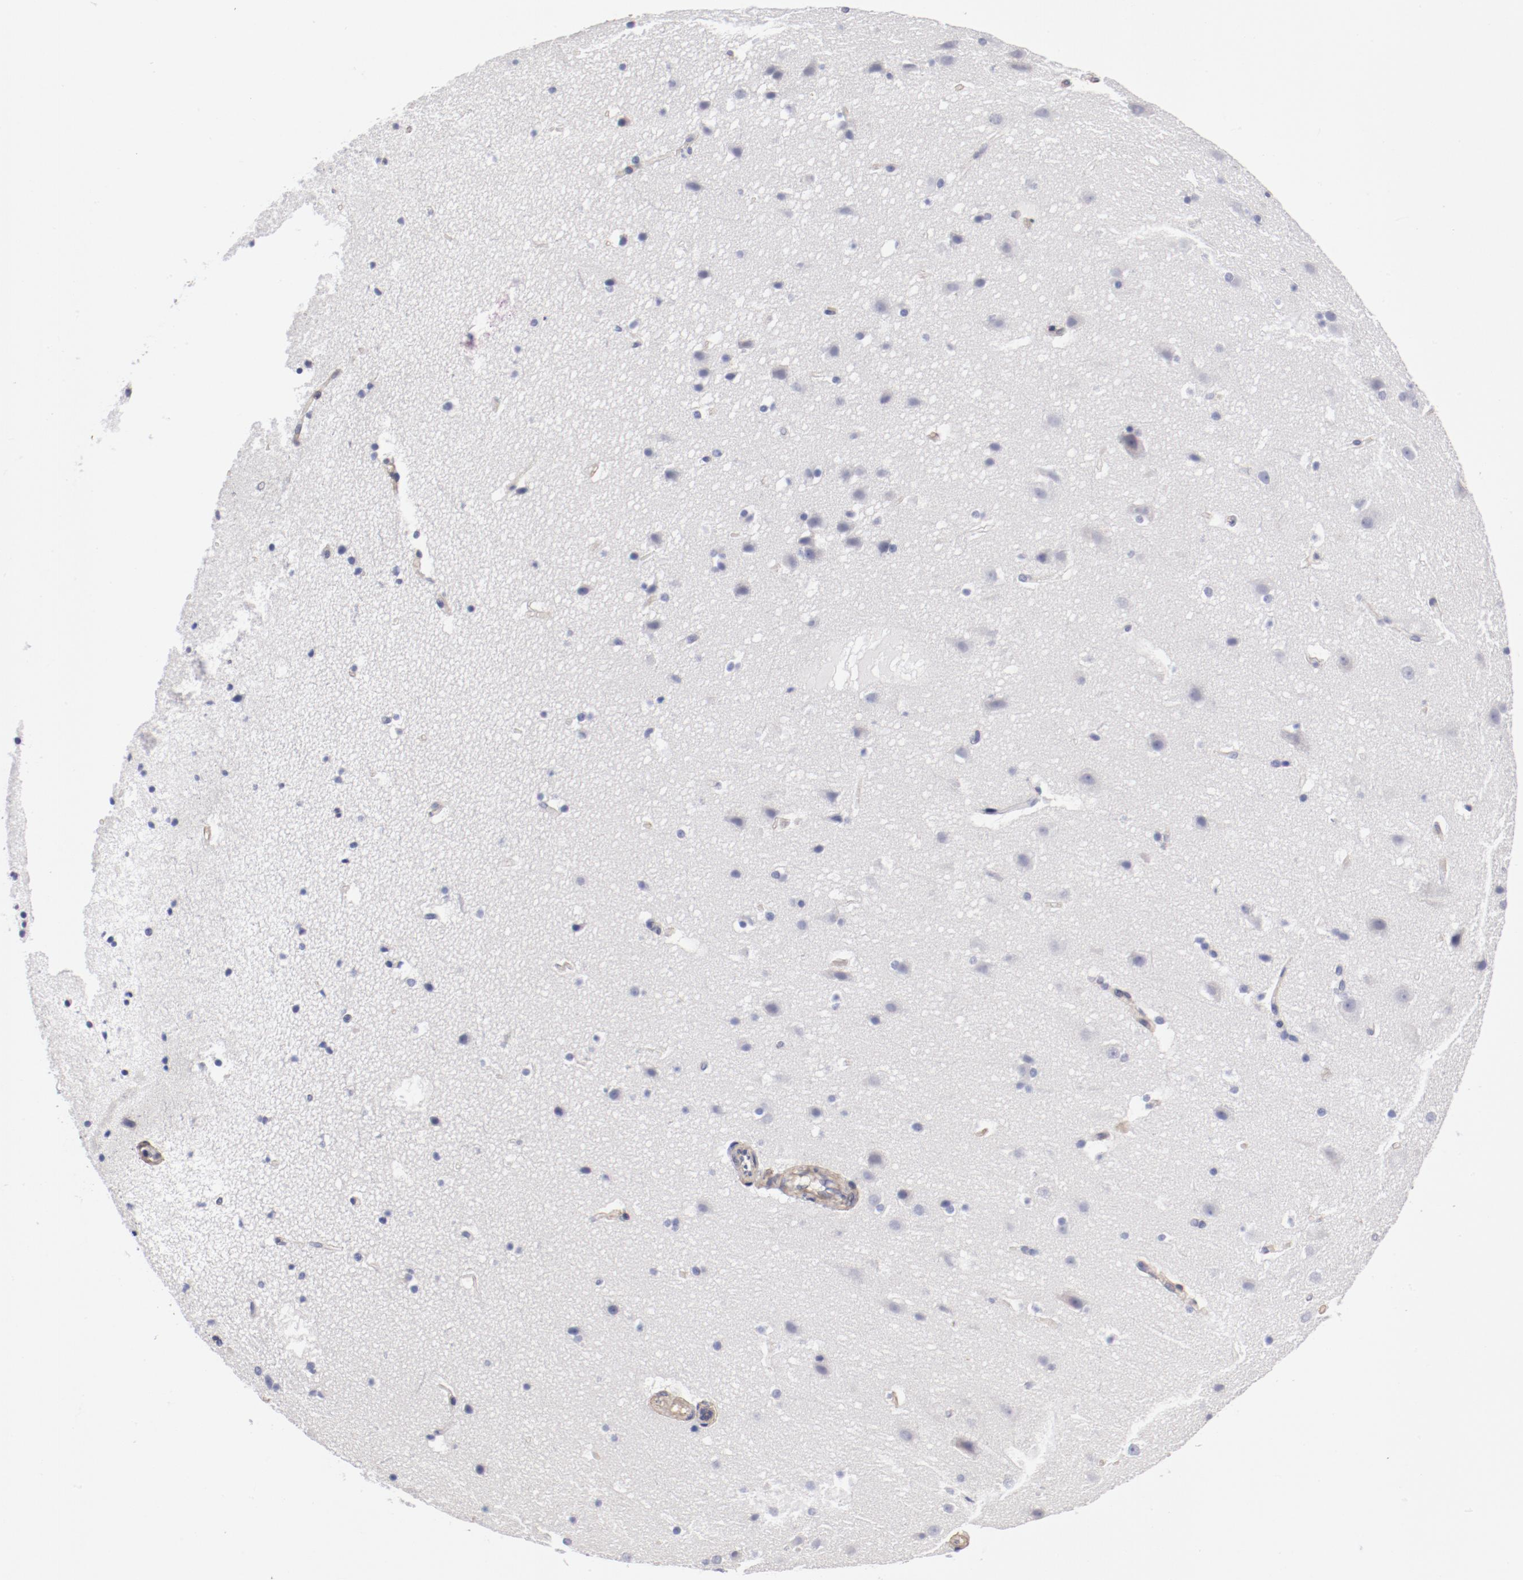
{"staining": {"intensity": "negative", "quantity": "none", "location": "none"}, "tissue": "cerebral cortex", "cell_type": "Endothelial cells", "image_type": "normal", "snomed": [{"axis": "morphology", "description": "Normal tissue, NOS"}, {"axis": "topography", "description": "Cerebral cortex"}], "caption": "DAB (3,3'-diaminobenzidine) immunohistochemical staining of benign cerebral cortex displays no significant staining in endothelial cells.", "gene": "LAX1", "patient": {"sex": "male", "age": 45}}